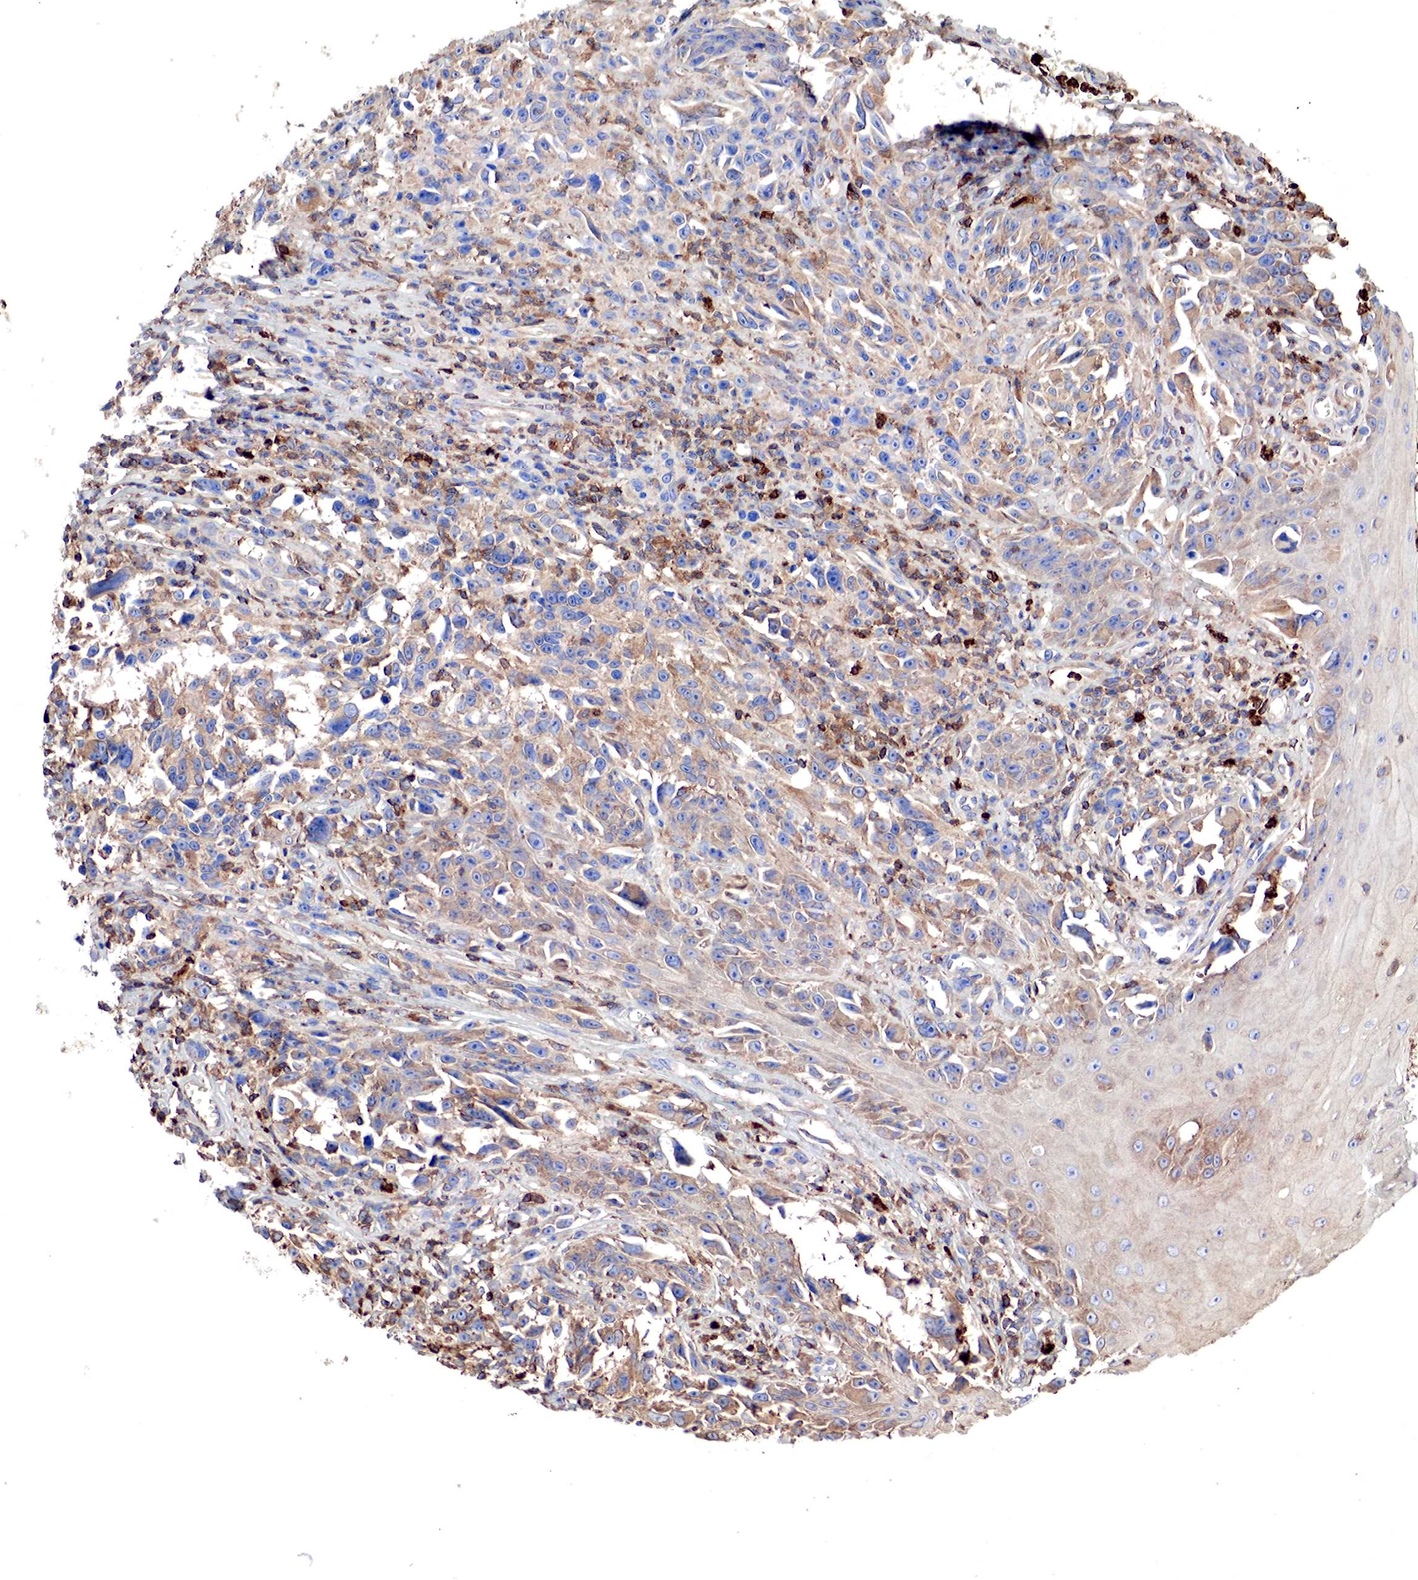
{"staining": {"intensity": "moderate", "quantity": ">75%", "location": "cytoplasmic/membranous"}, "tissue": "melanoma", "cell_type": "Tumor cells", "image_type": "cancer", "snomed": [{"axis": "morphology", "description": "Malignant melanoma, NOS"}, {"axis": "topography", "description": "Skin"}], "caption": "There is medium levels of moderate cytoplasmic/membranous staining in tumor cells of malignant melanoma, as demonstrated by immunohistochemical staining (brown color).", "gene": "G6PD", "patient": {"sex": "female", "age": 82}}